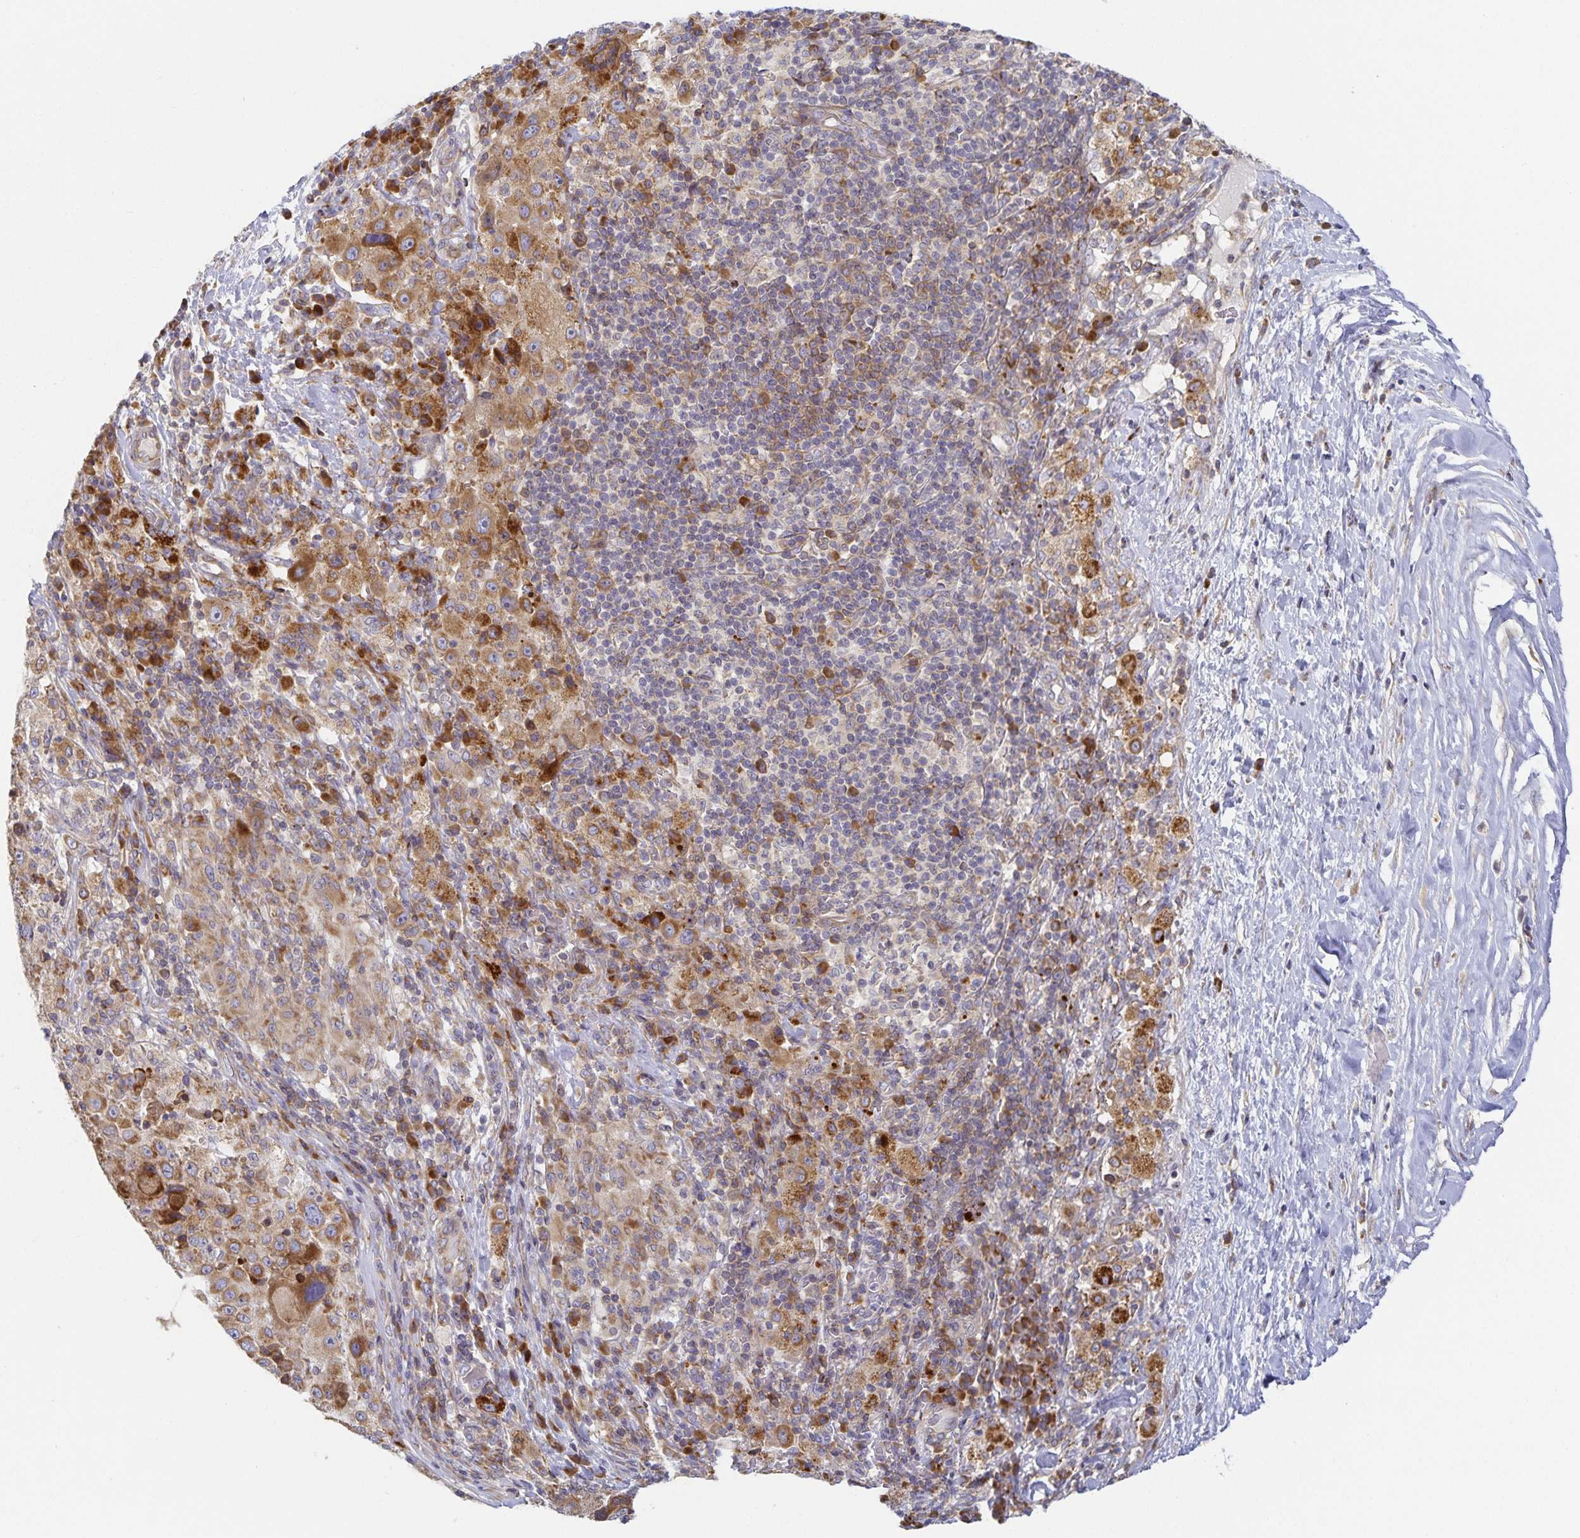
{"staining": {"intensity": "moderate", "quantity": ">75%", "location": "cytoplasmic/membranous"}, "tissue": "melanoma", "cell_type": "Tumor cells", "image_type": "cancer", "snomed": [{"axis": "morphology", "description": "Malignant melanoma, Metastatic site"}, {"axis": "topography", "description": "Lymph node"}], "caption": "Human malignant melanoma (metastatic site) stained for a protein (brown) exhibits moderate cytoplasmic/membranous positive staining in approximately >75% of tumor cells.", "gene": "NOMO1", "patient": {"sex": "male", "age": 62}}